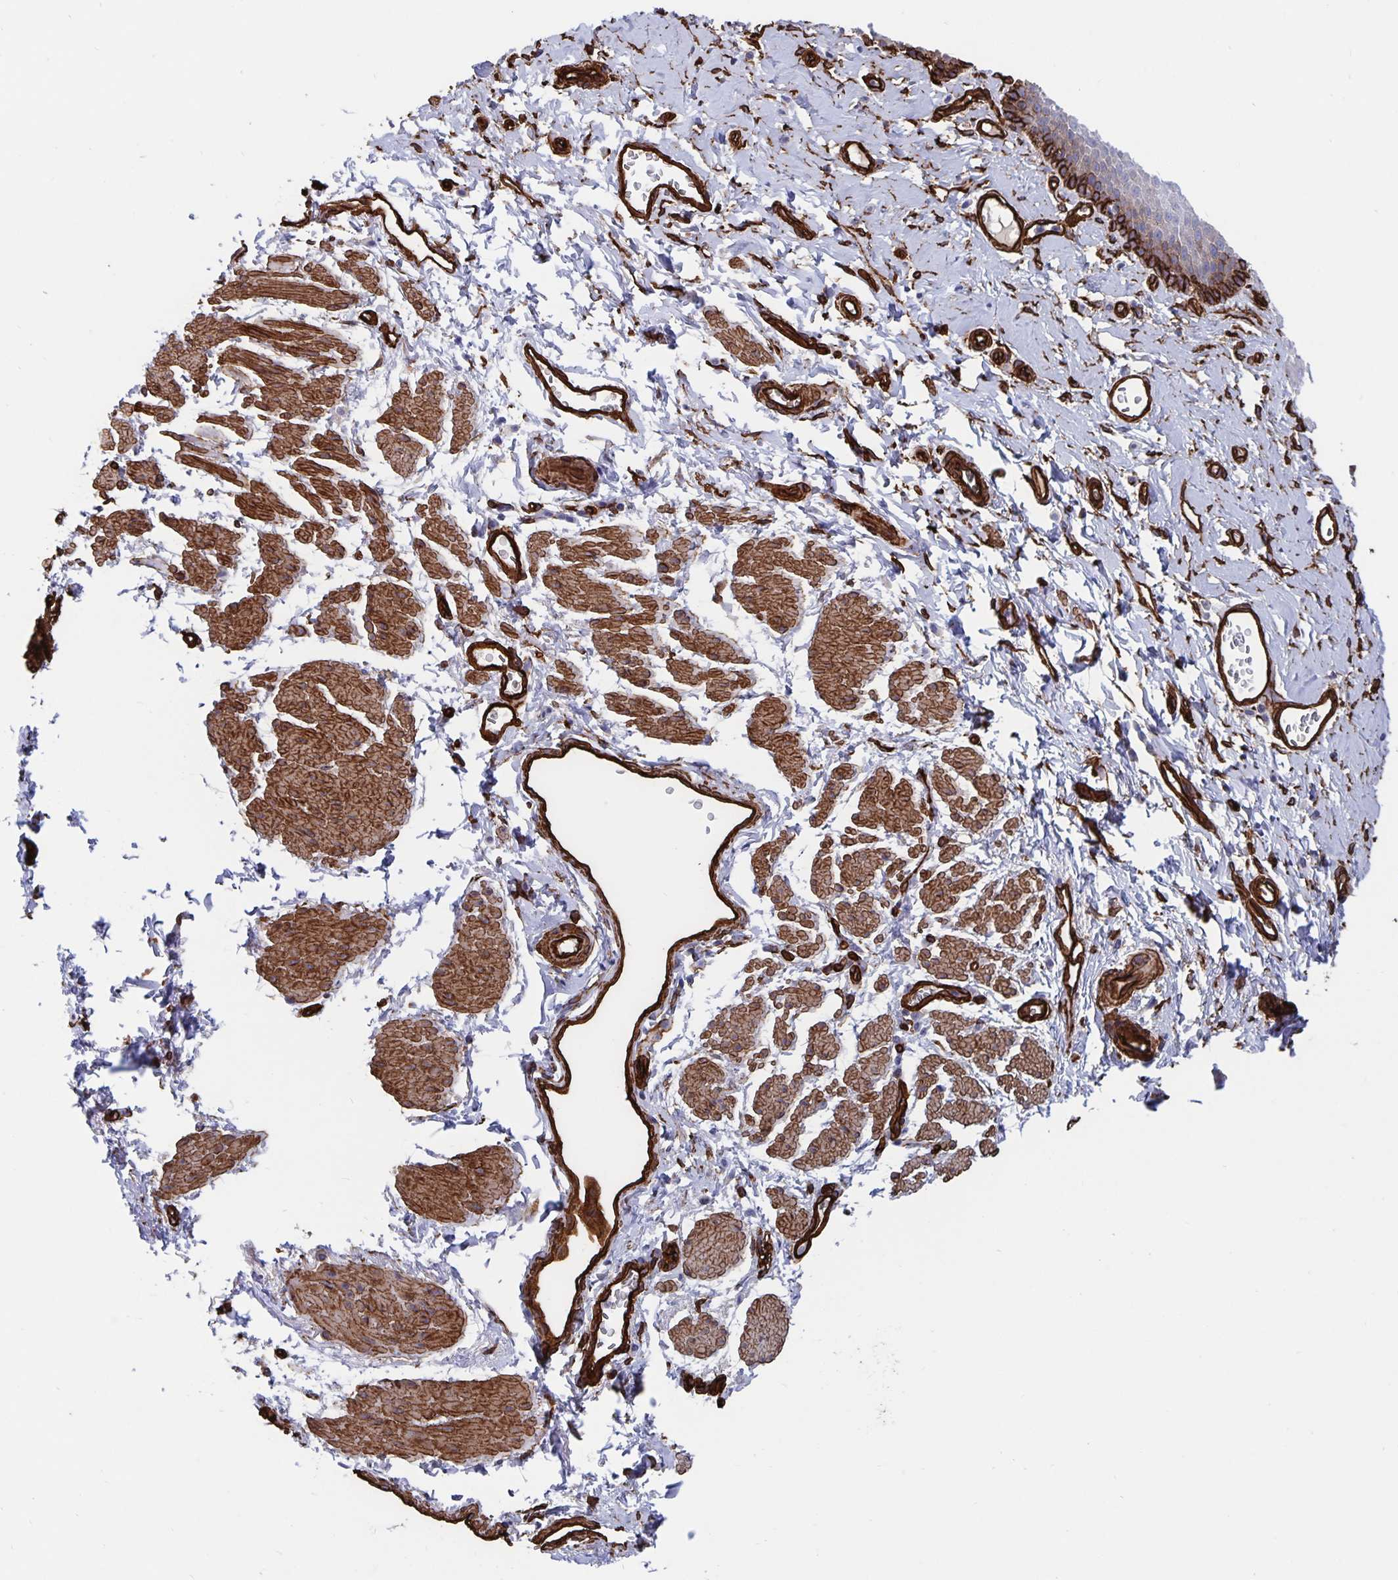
{"staining": {"intensity": "strong", "quantity": "25%-75%", "location": "cytoplasmic/membranous"}, "tissue": "esophagus", "cell_type": "Squamous epithelial cells", "image_type": "normal", "snomed": [{"axis": "morphology", "description": "Normal tissue, NOS"}, {"axis": "topography", "description": "Esophagus"}], "caption": "Protein expression analysis of normal esophagus reveals strong cytoplasmic/membranous positivity in about 25%-75% of squamous epithelial cells.", "gene": "DCHS2", "patient": {"sex": "male", "age": 70}}